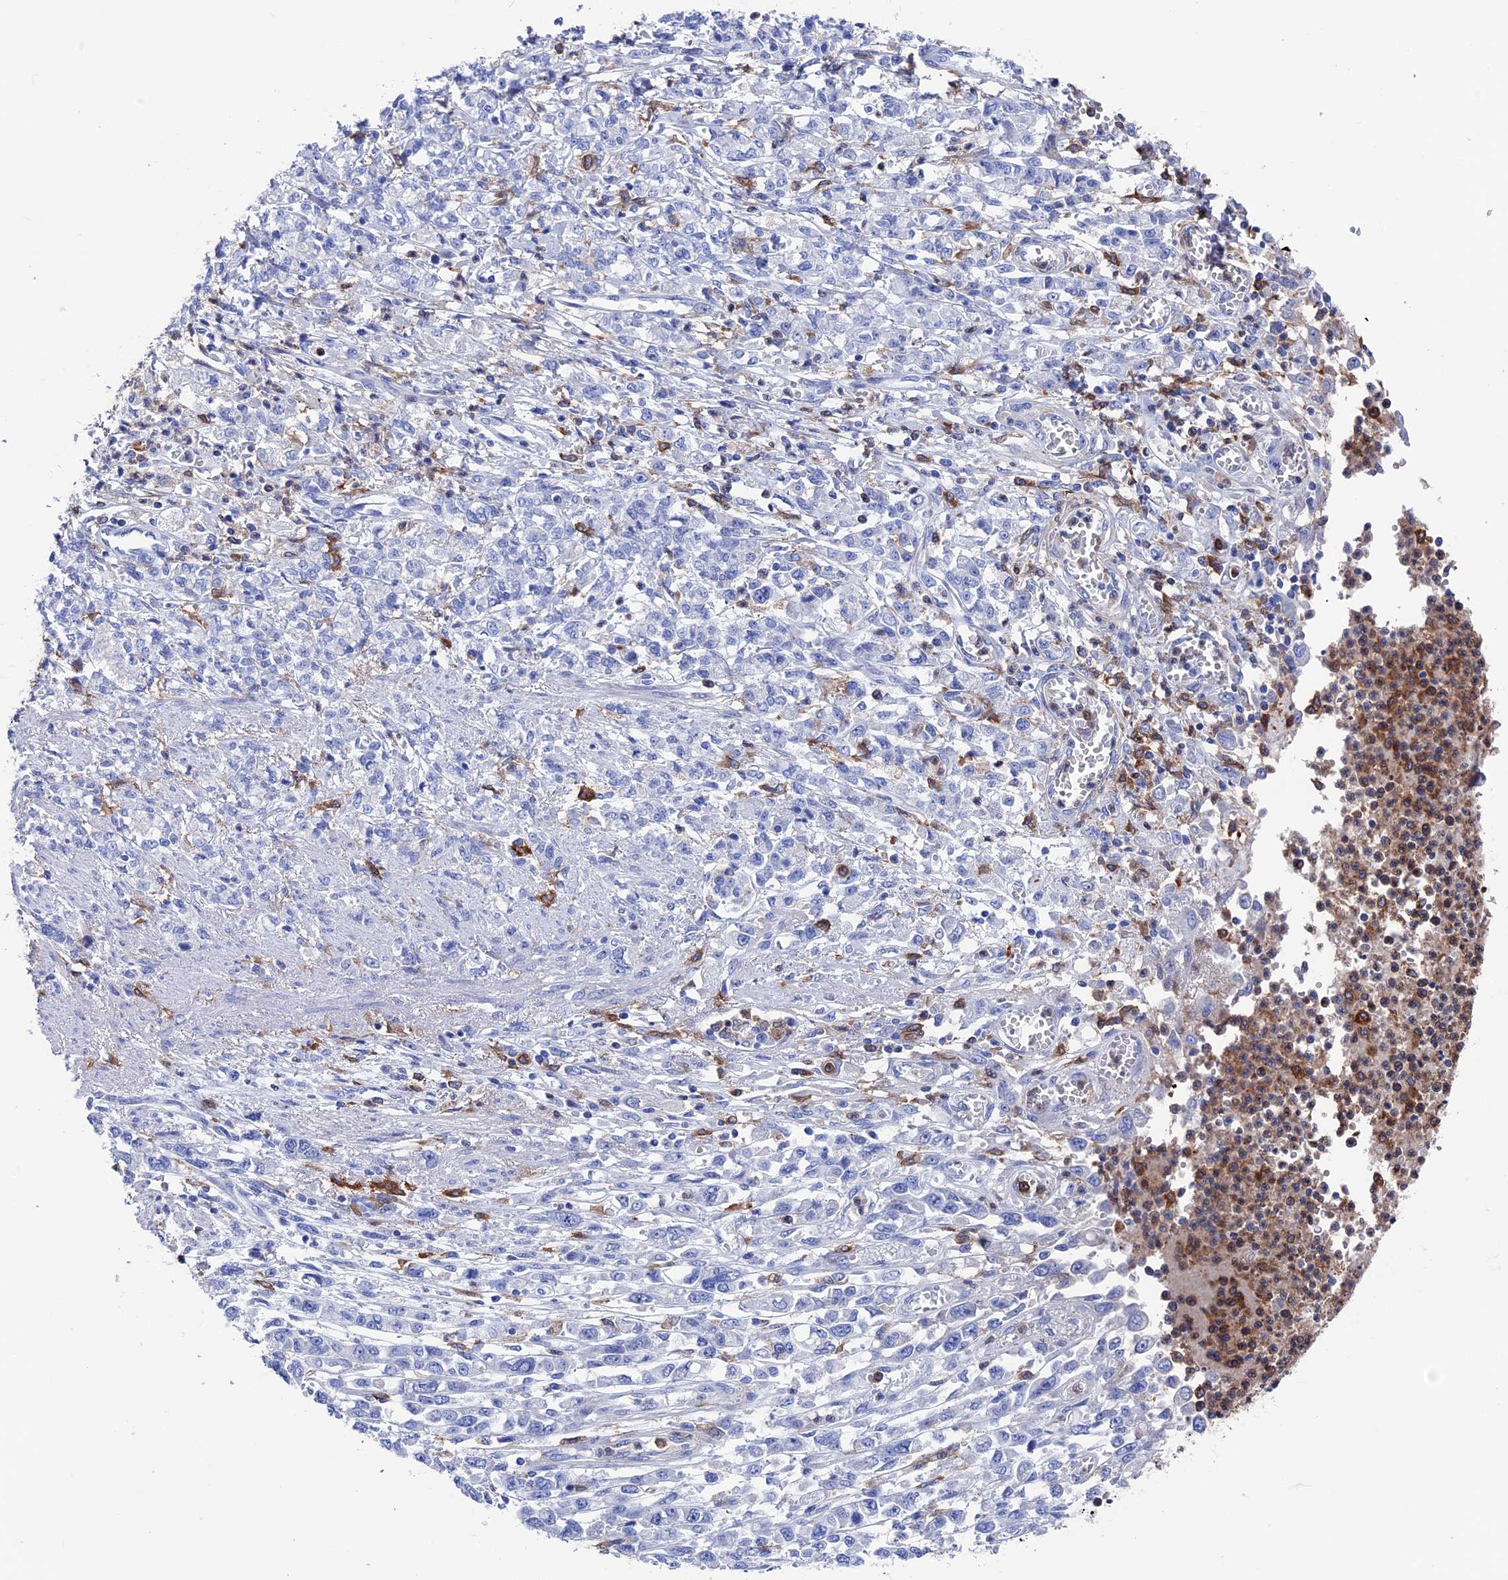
{"staining": {"intensity": "negative", "quantity": "none", "location": "none"}, "tissue": "stomach cancer", "cell_type": "Tumor cells", "image_type": "cancer", "snomed": [{"axis": "morphology", "description": "Adenocarcinoma, NOS"}, {"axis": "topography", "description": "Stomach"}], "caption": "There is no significant staining in tumor cells of stomach cancer (adenocarcinoma). (Brightfield microscopy of DAB (3,3'-diaminobenzidine) immunohistochemistry at high magnification).", "gene": "TYROBP", "patient": {"sex": "female", "age": 76}}